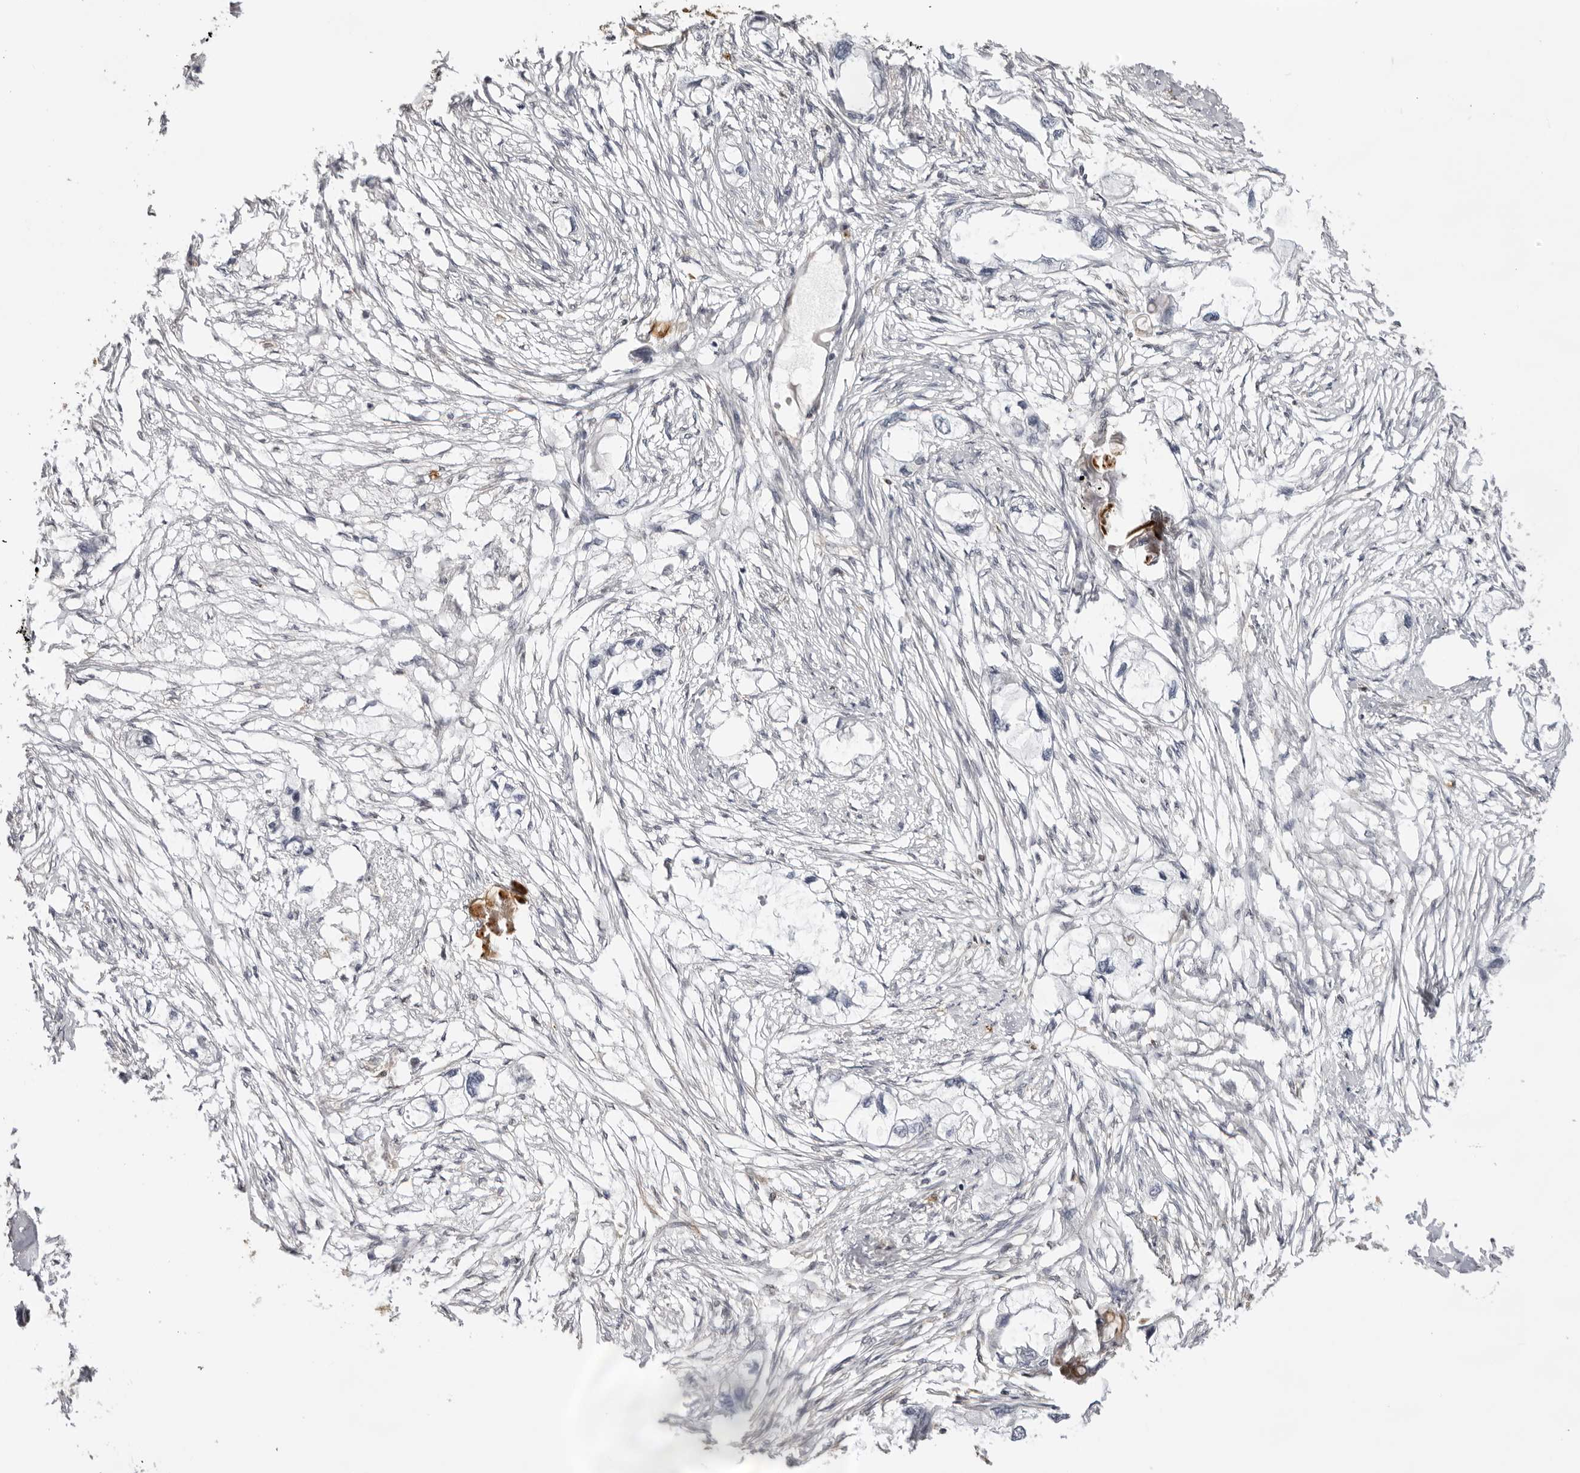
{"staining": {"intensity": "negative", "quantity": "none", "location": "none"}, "tissue": "endometrial cancer", "cell_type": "Tumor cells", "image_type": "cancer", "snomed": [{"axis": "morphology", "description": "Adenocarcinoma, NOS"}, {"axis": "morphology", "description": "Adenocarcinoma, metastatic, NOS"}, {"axis": "topography", "description": "Adipose tissue"}, {"axis": "topography", "description": "Endometrium"}], "caption": "This is a photomicrograph of IHC staining of endometrial adenocarcinoma, which shows no positivity in tumor cells. (DAB immunohistochemistry, high magnification).", "gene": "DYNLT5", "patient": {"sex": "female", "age": 67}}